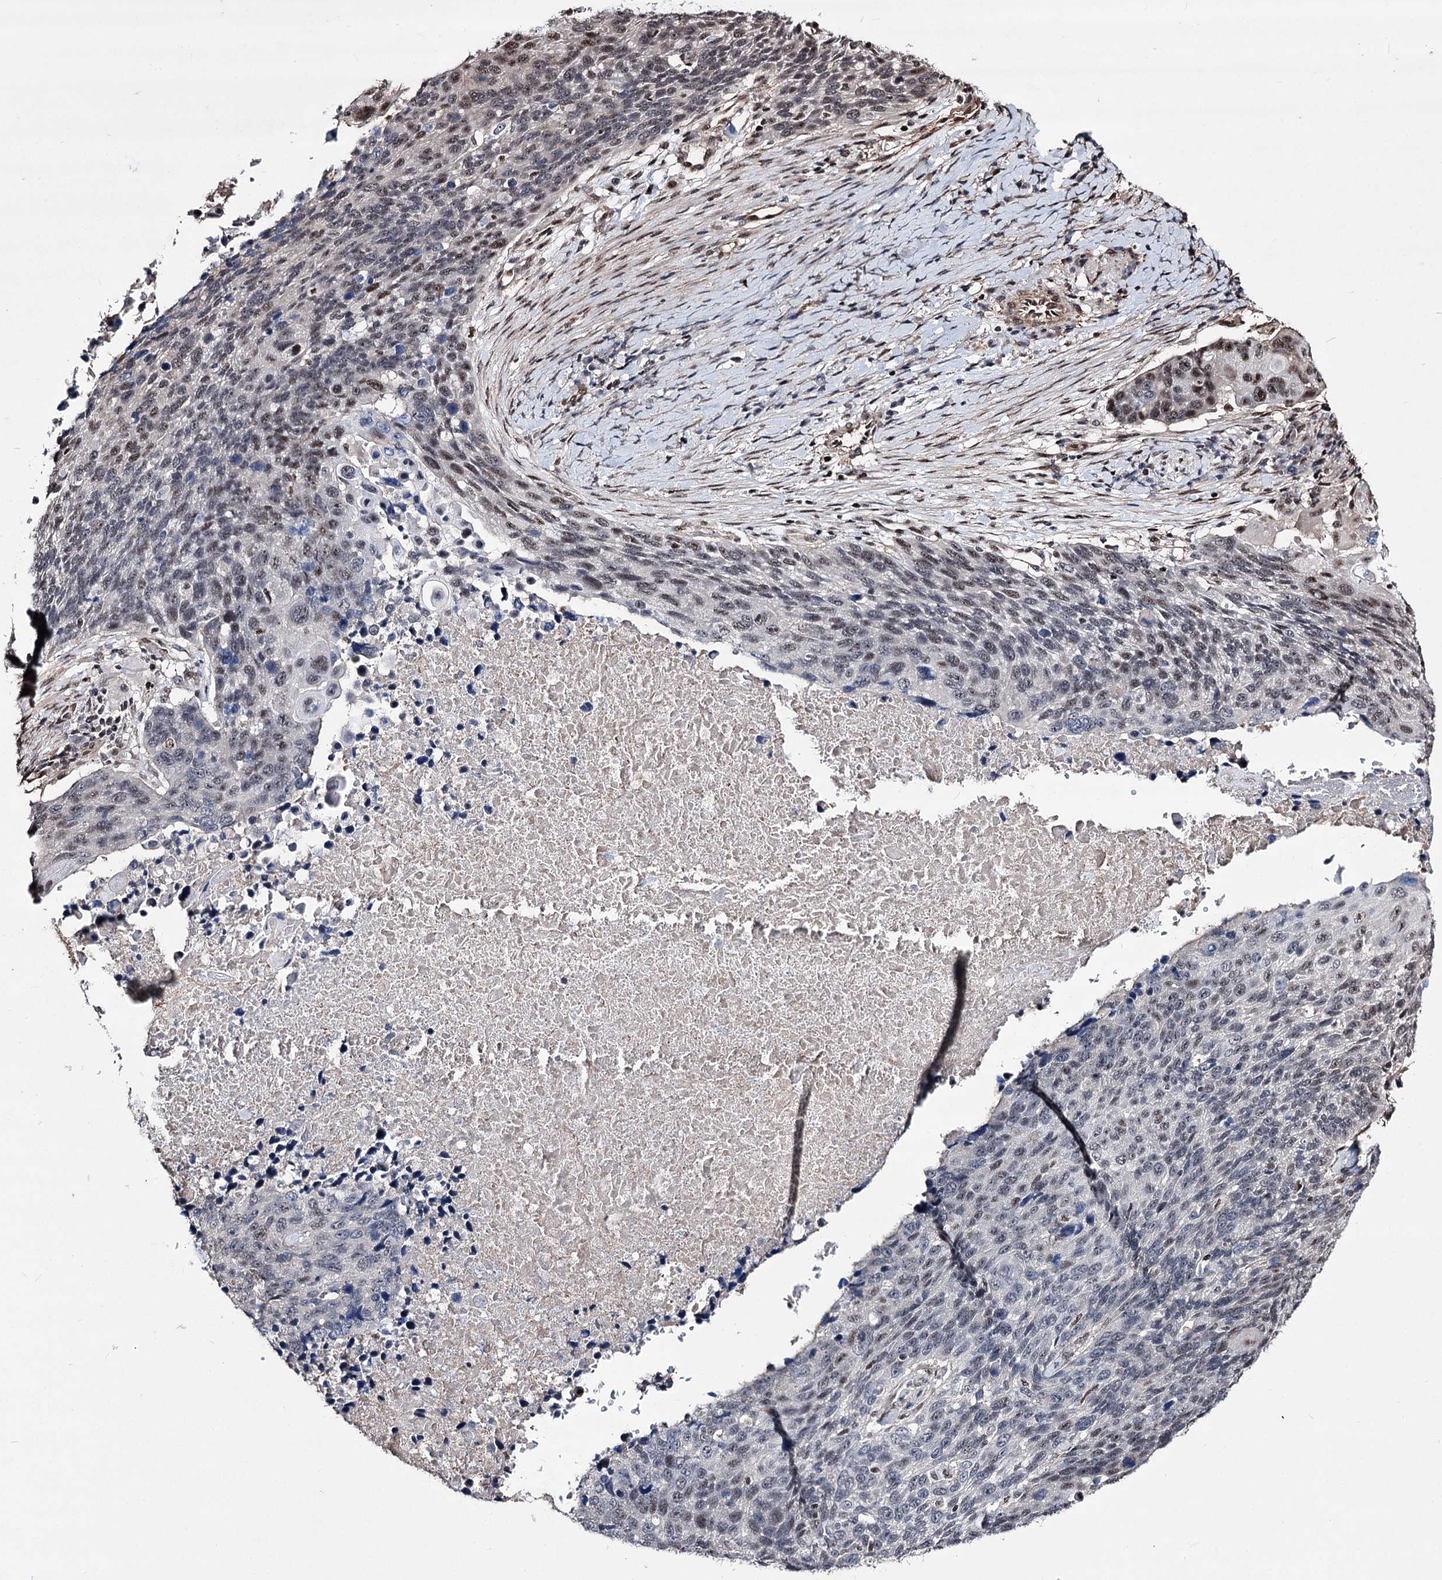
{"staining": {"intensity": "moderate", "quantity": "<25%", "location": "nuclear"}, "tissue": "lung cancer", "cell_type": "Tumor cells", "image_type": "cancer", "snomed": [{"axis": "morphology", "description": "Normal tissue, NOS"}, {"axis": "morphology", "description": "Squamous cell carcinoma, NOS"}, {"axis": "topography", "description": "Lymph node"}, {"axis": "topography", "description": "Lung"}], "caption": "IHC staining of lung cancer, which reveals low levels of moderate nuclear expression in about <25% of tumor cells indicating moderate nuclear protein expression. The staining was performed using DAB (3,3'-diaminobenzidine) (brown) for protein detection and nuclei were counterstained in hematoxylin (blue).", "gene": "CHMP7", "patient": {"sex": "male", "age": 66}}